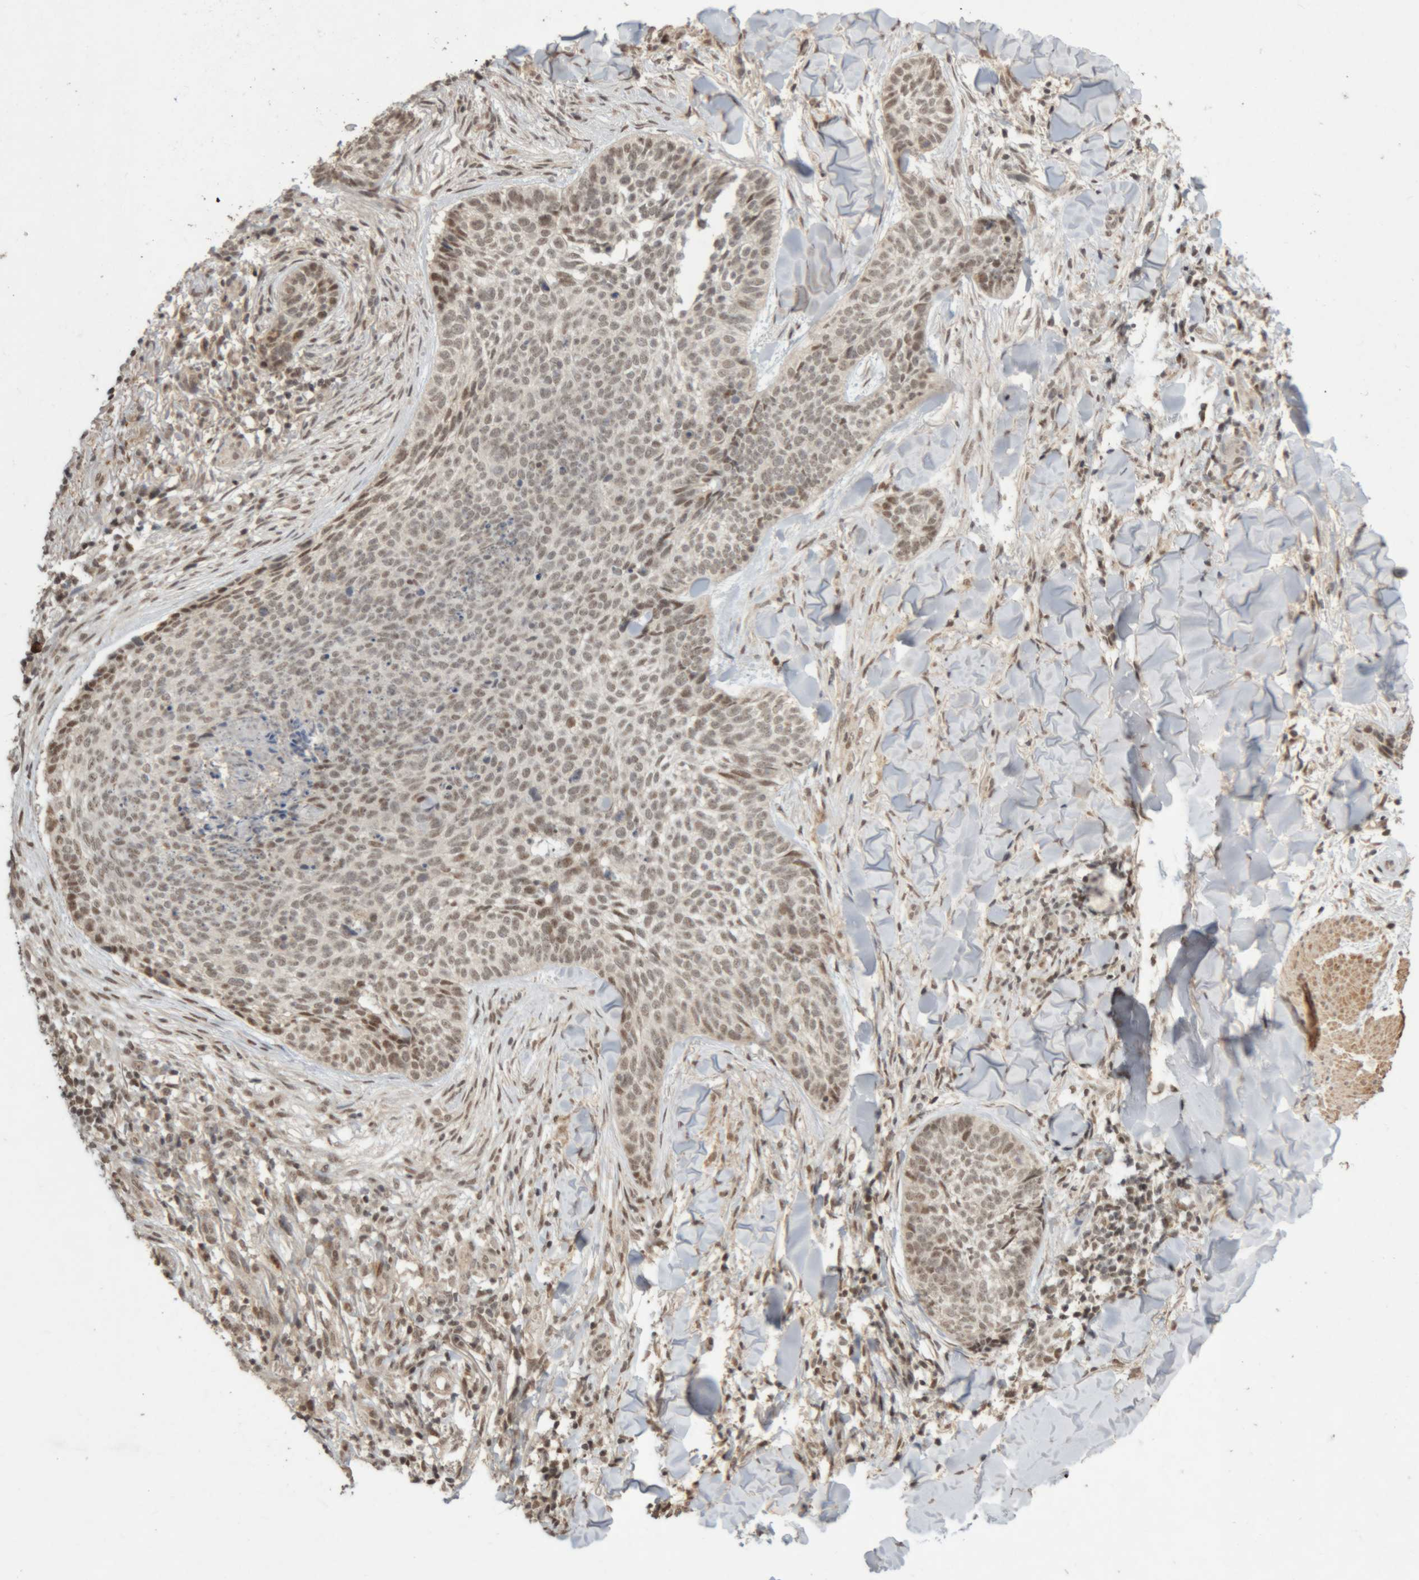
{"staining": {"intensity": "weak", "quantity": "25%-75%", "location": "nuclear"}, "tissue": "skin cancer", "cell_type": "Tumor cells", "image_type": "cancer", "snomed": [{"axis": "morphology", "description": "Normal tissue, NOS"}, {"axis": "morphology", "description": "Basal cell carcinoma"}, {"axis": "topography", "description": "Skin"}], "caption": "Skin cancer stained for a protein shows weak nuclear positivity in tumor cells.", "gene": "KEAP1", "patient": {"sex": "male", "age": 67}}